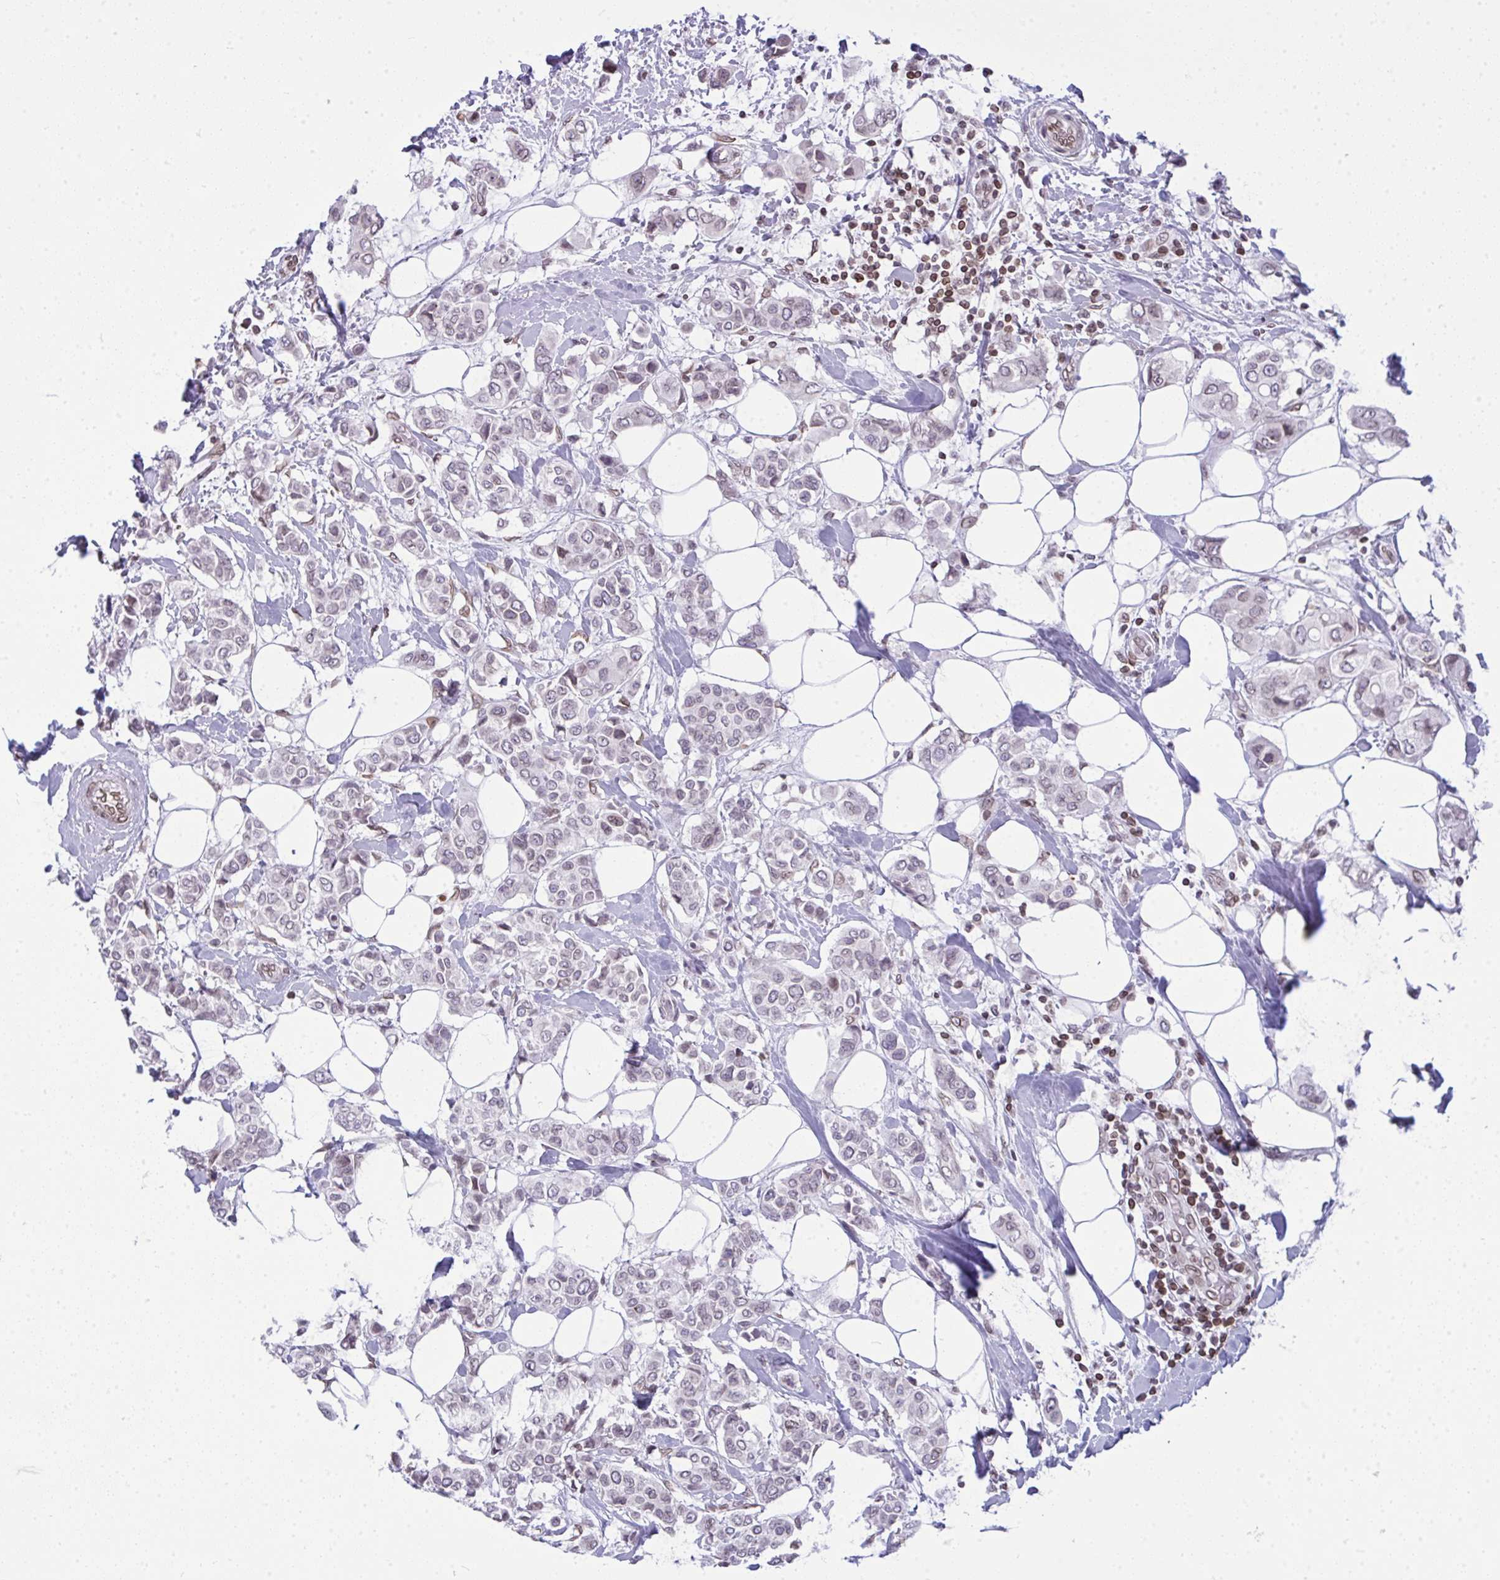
{"staining": {"intensity": "negative", "quantity": "none", "location": "none"}, "tissue": "breast cancer", "cell_type": "Tumor cells", "image_type": "cancer", "snomed": [{"axis": "morphology", "description": "Lobular carcinoma"}, {"axis": "topography", "description": "Breast"}], "caption": "DAB immunohistochemical staining of human lobular carcinoma (breast) shows no significant staining in tumor cells.", "gene": "LMNB2", "patient": {"sex": "female", "age": 51}}